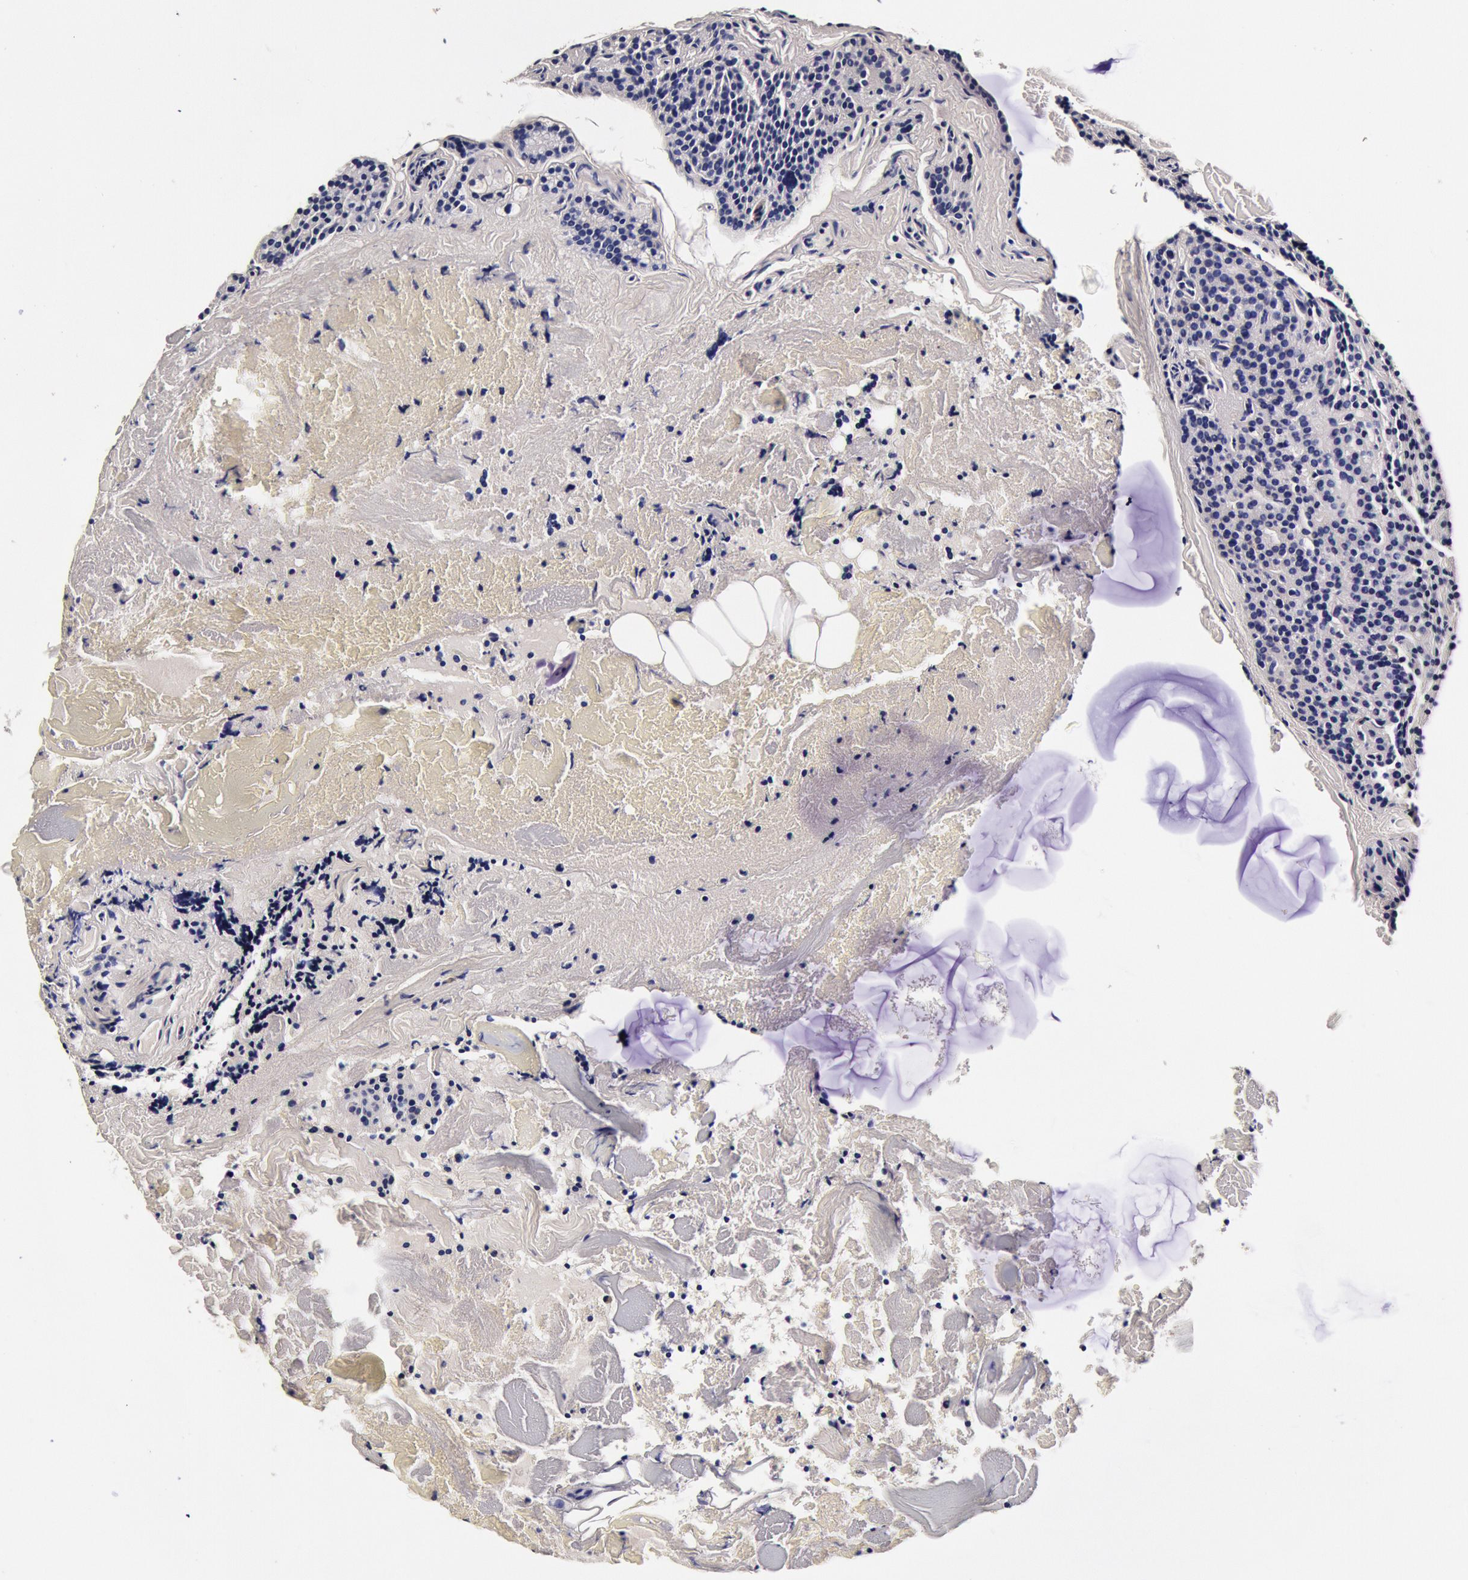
{"staining": {"intensity": "negative", "quantity": "none", "location": "none"}, "tissue": "parathyroid gland", "cell_type": "Glandular cells", "image_type": "normal", "snomed": [{"axis": "morphology", "description": "Normal tissue, NOS"}, {"axis": "topography", "description": "Parathyroid gland"}], "caption": "Glandular cells show no significant protein expression in normal parathyroid gland. (Stains: DAB IHC with hematoxylin counter stain, Microscopy: brightfield microscopy at high magnification).", "gene": "CCDC22", "patient": {"sex": "female", "age": 29}}